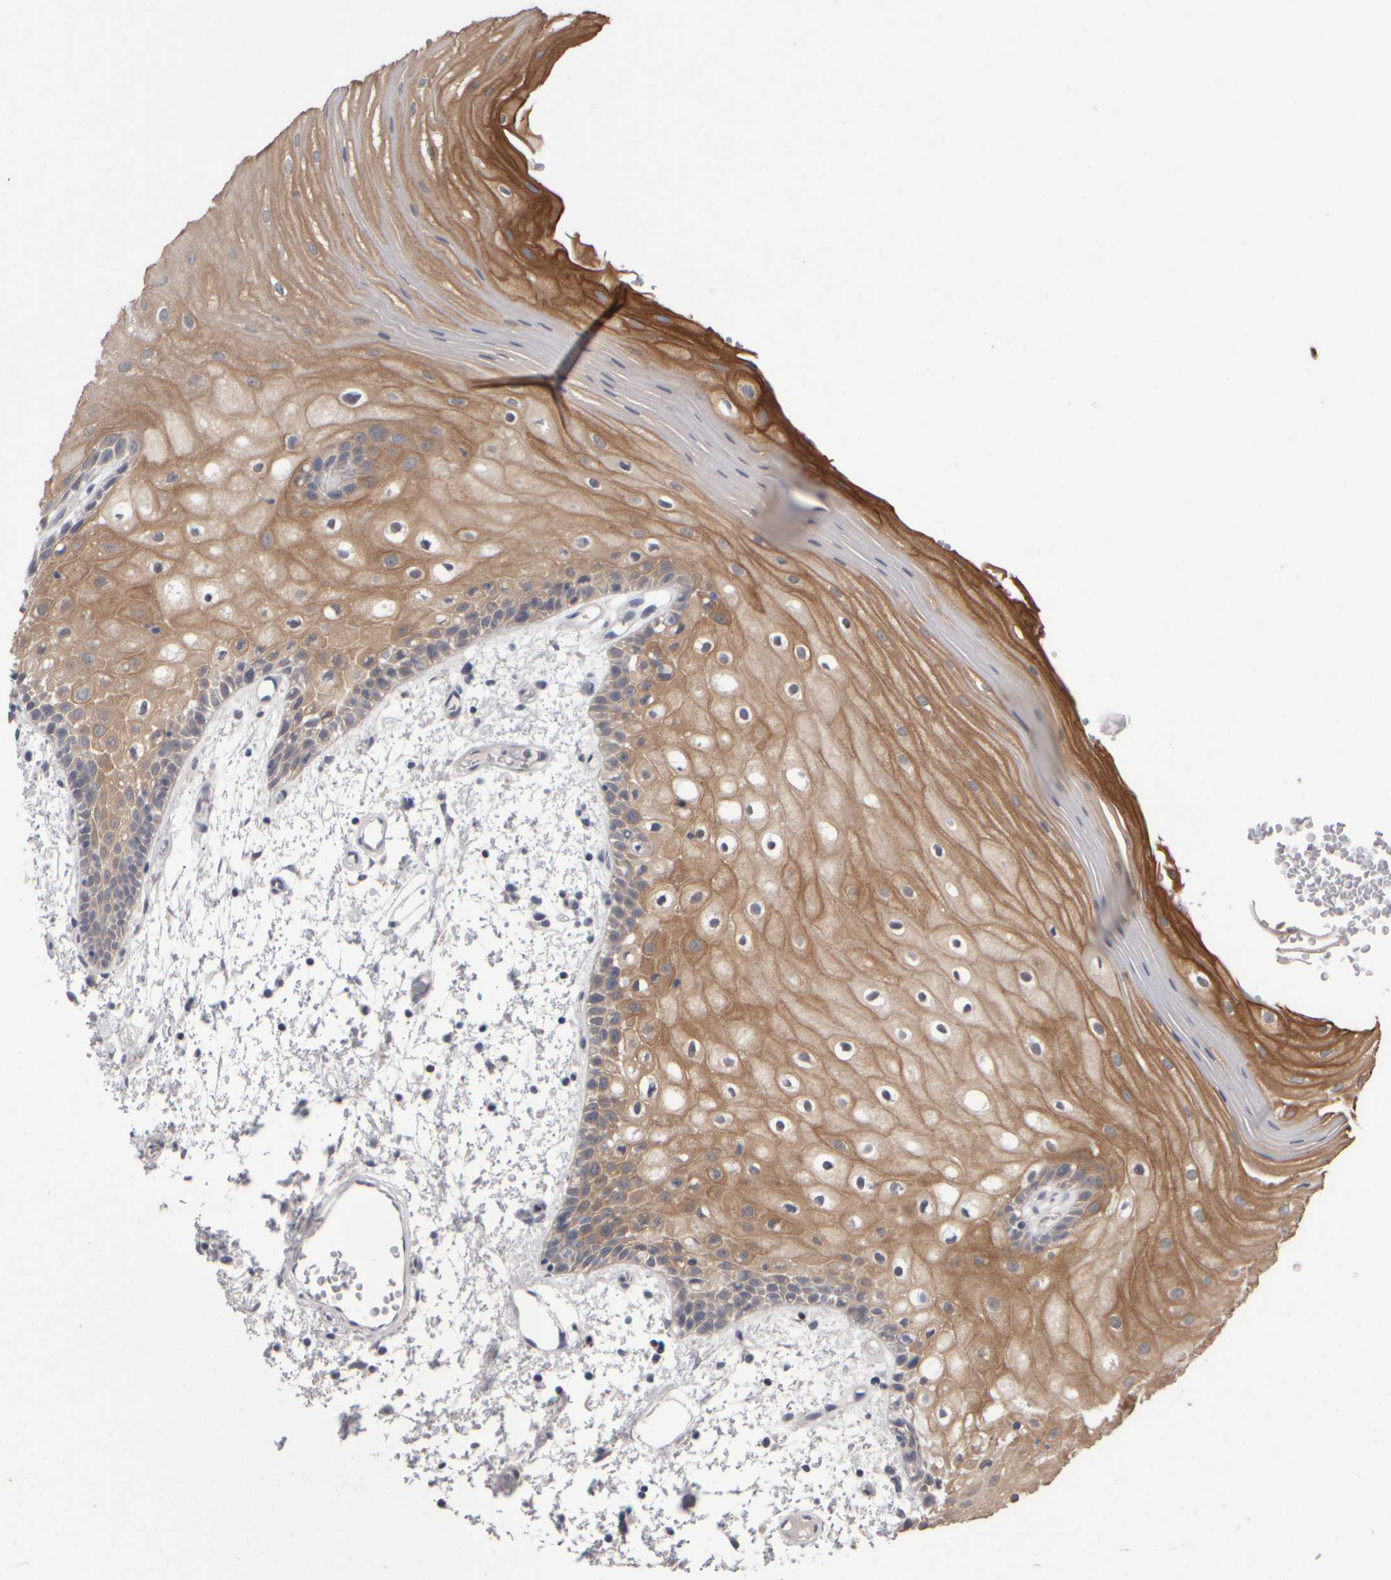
{"staining": {"intensity": "moderate", "quantity": ">75%", "location": "cytoplasmic/membranous"}, "tissue": "oral mucosa", "cell_type": "Squamous epithelial cells", "image_type": "normal", "snomed": [{"axis": "morphology", "description": "Normal tissue, NOS"}, {"axis": "topography", "description": "Oral tissue"}], "caption": "Moderate cytoplasmic/membranous positivity is identified in approximately >75% of squamous epithelial cells in normal oral mucosa.", "gene": "EPHX2", "patient": {"sex": "male", "age": 52}}